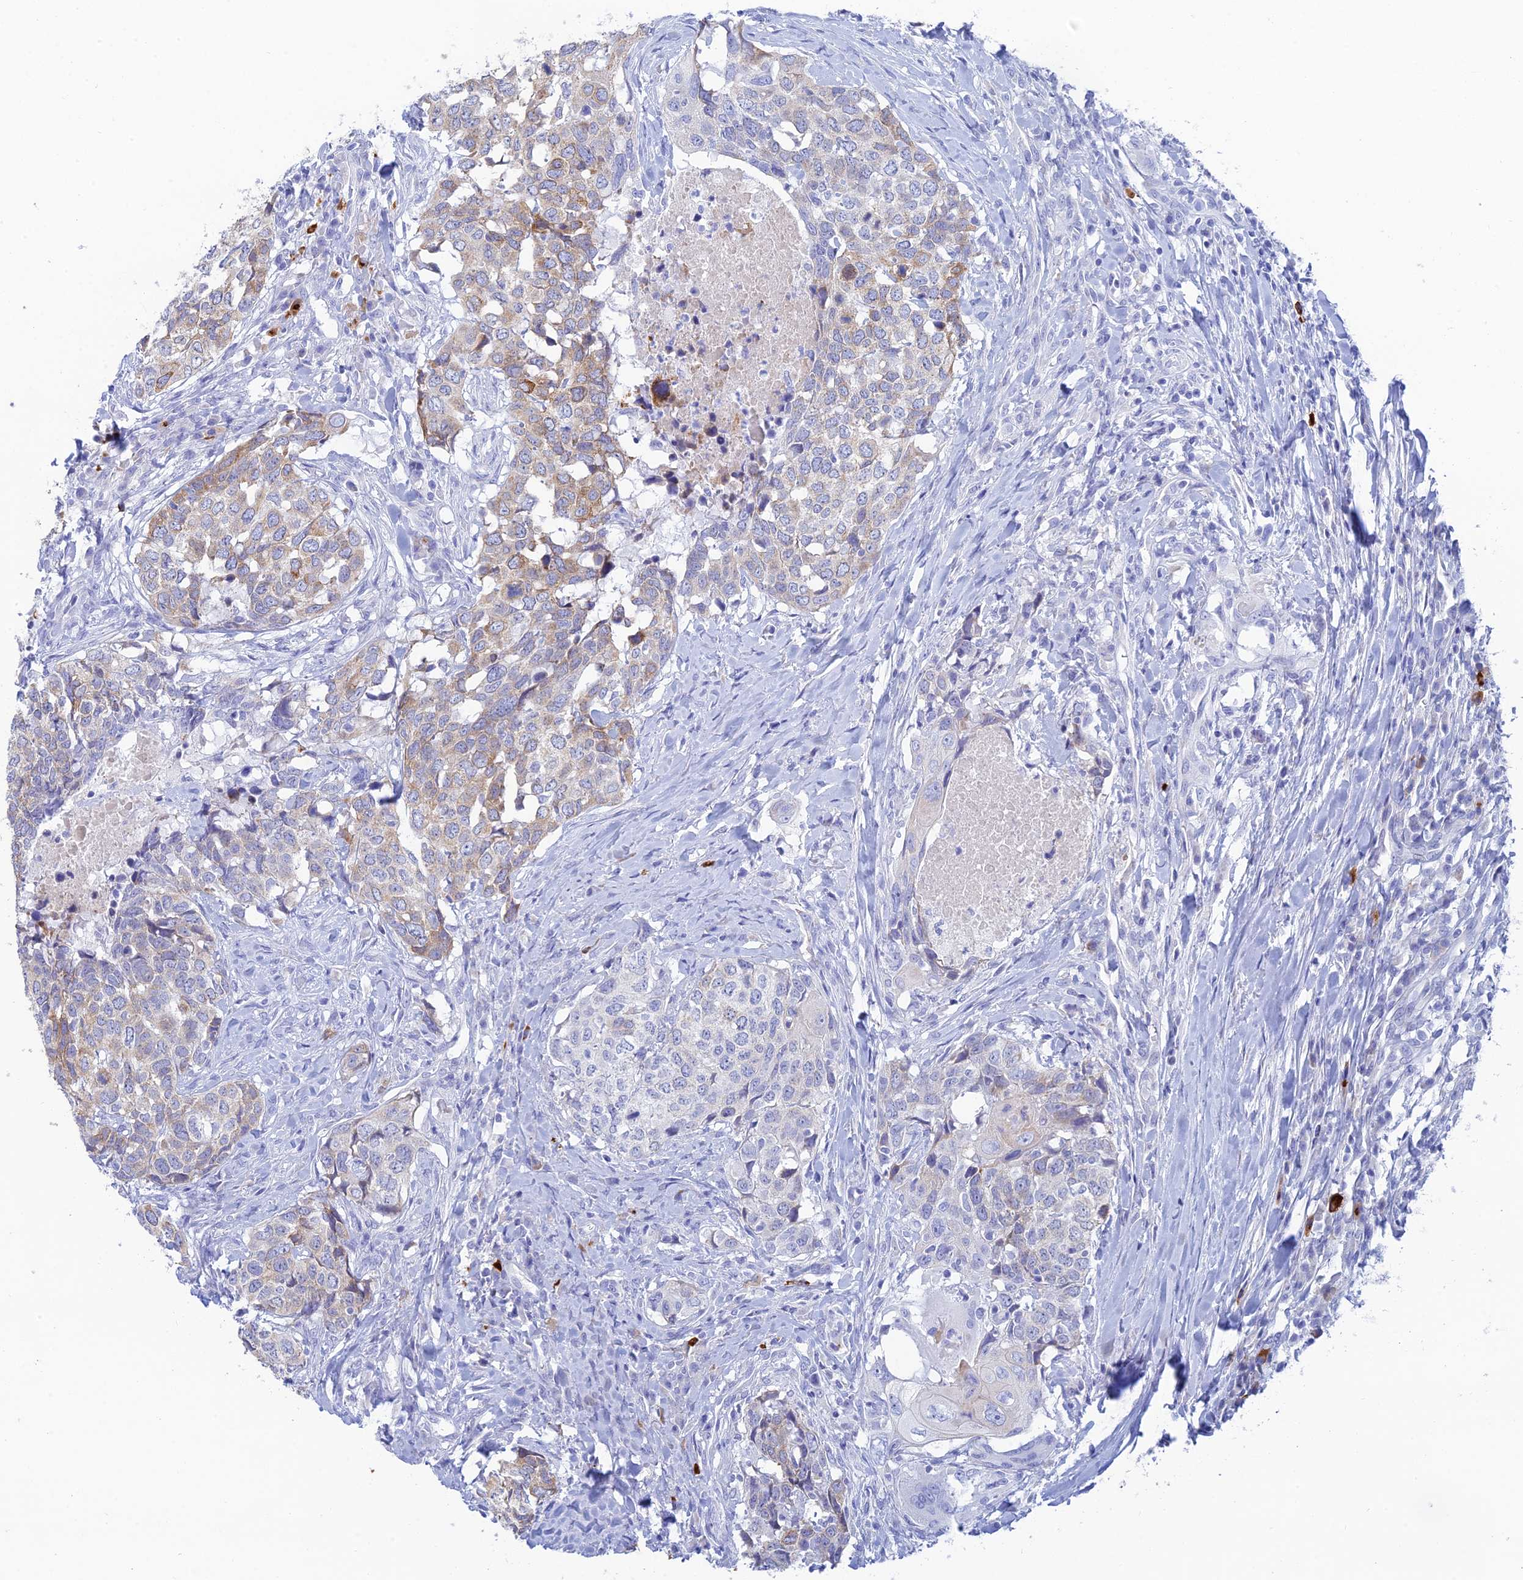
{"staining": {"intensity": "moderate", "quantity": "25%-75%", "location": "cytoplasmic/membranous"}, "tissue": "head and neck cancer", "cell_type": "Tumor cells", "image_type": "cancer", "snomed": [{"axis": "morphology", "description": "Squamous cell carcinoma, NOS"}, {"axis": "topography", "description": "Head-Neck"}], "caption": "Moderate cytoplasmic/membranous positivity is identified in about 25%-75% of tumor cells in head and neck cancer.", "gene": "CEP152", "patient": {"sex": "male", "age": 66}}